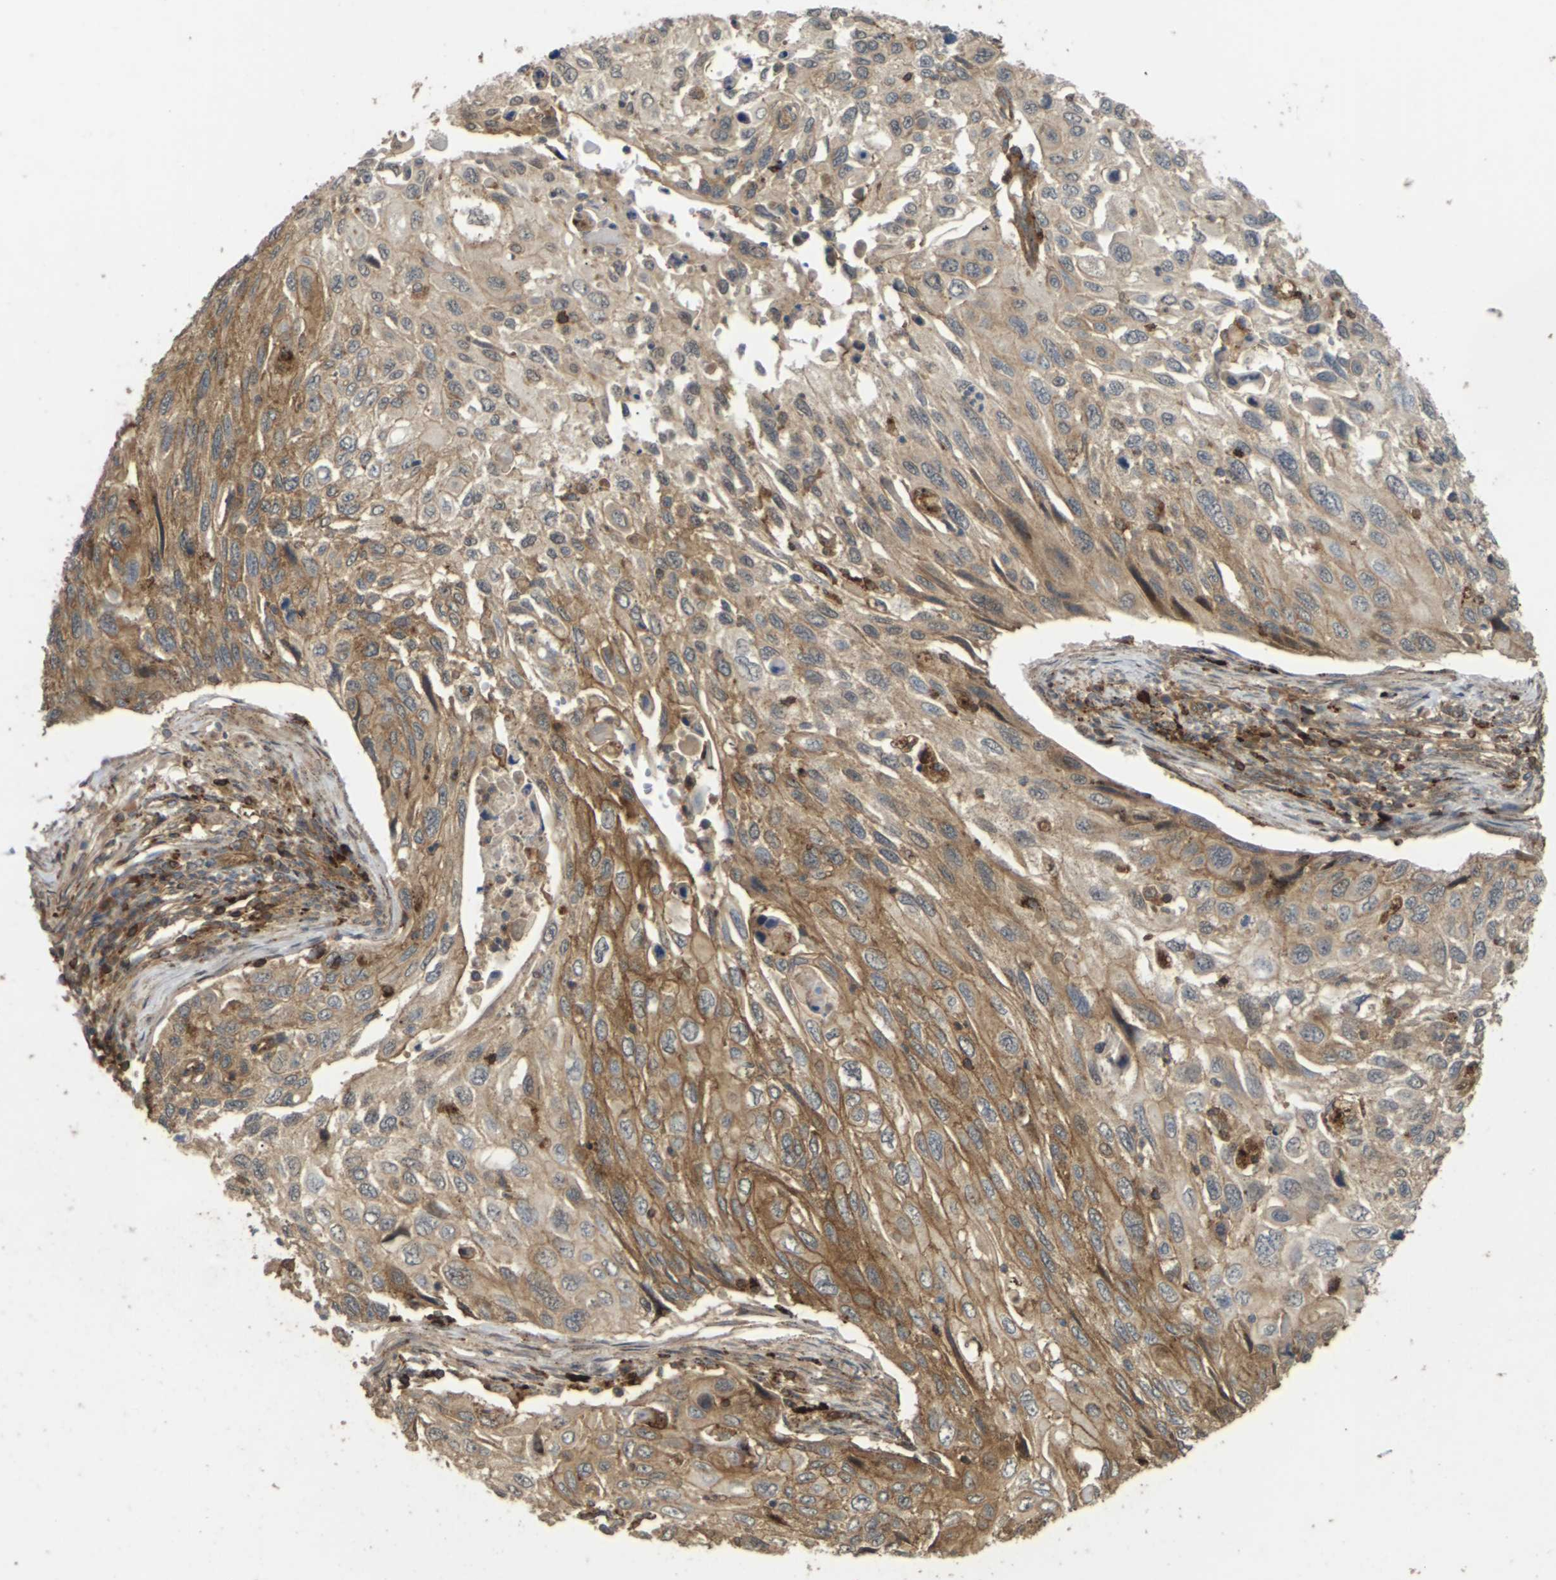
{"staining": {"intensity": "moderate", "quantity": ">75%", "location": "cytoplasmic/membranous"}, "tissue": "cervical cancer", "cell_type": "Tumor cells", "image_type": "cancer", "snomed": [{"axis": "morphology", "description": "Squamous cell carcinoma, NOS"}, {"axis": "topography", "description": "Cervix"}], "caption": "A medium amount of moderate cytoplasmic/membranous positivity is identified in about >75% of tumor cells in cervical cancer (squamous cell carcinoma) tissue.", "gene": "KSR1", "patient": {"sex": "female", "age": 70}}